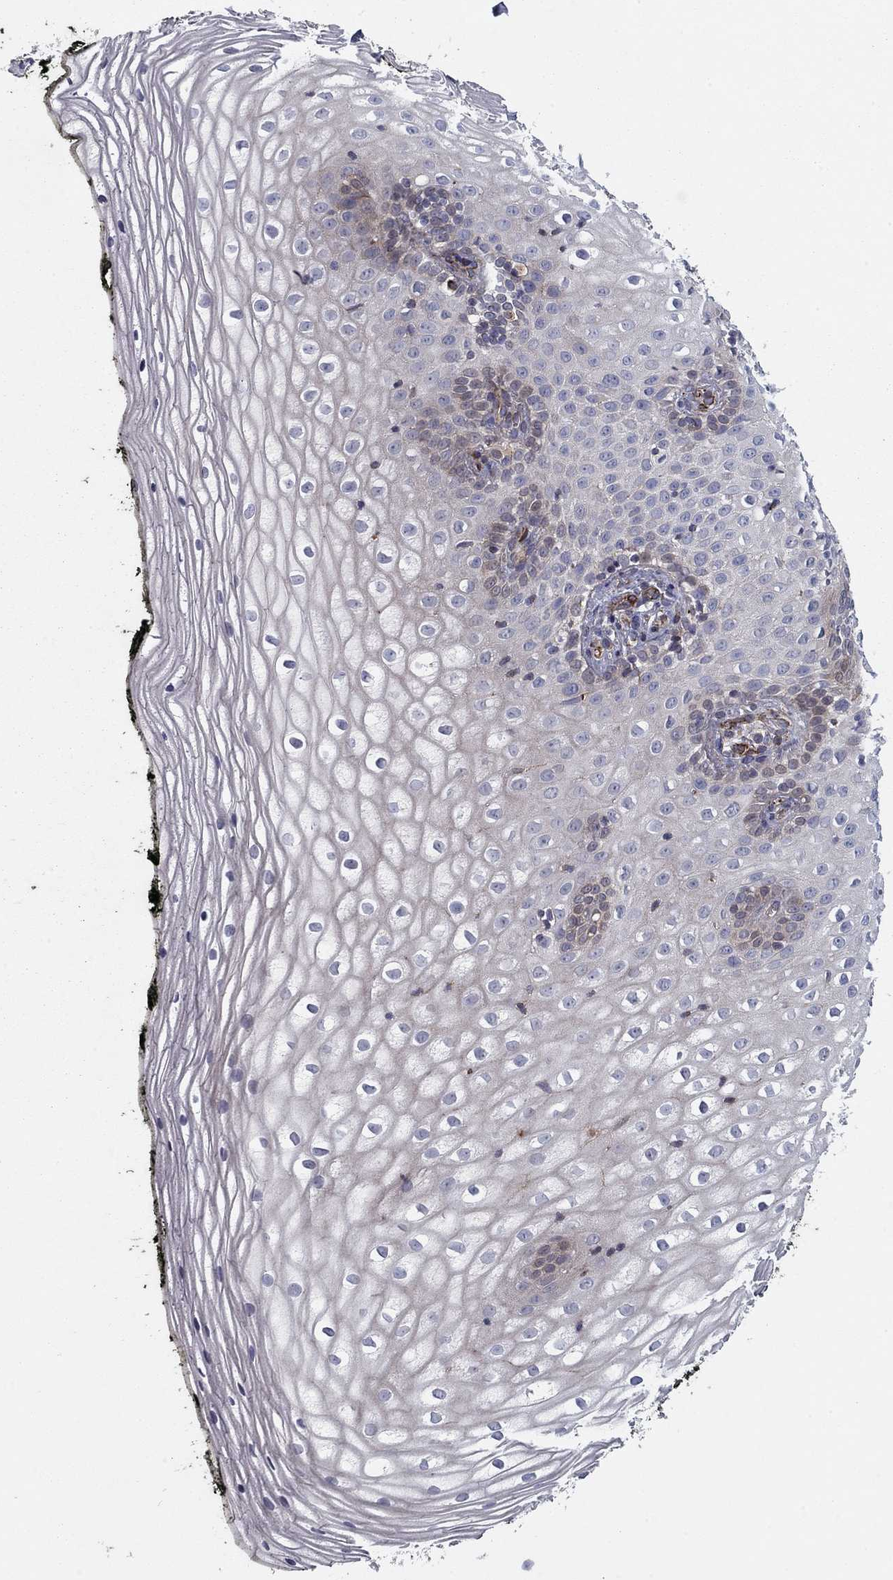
{"staining": {"intensity": "negative", "quantity": "none", "location": "none"}, "tissue": "vagina", "cell_type": "Squamous epithelial cells", "image_type": "normal", "snomed": [{"axis": "morphology", "description": "Normal tissue, NOS"}, {"axis": "topography", "description": "Vagina"}], "caption": "High power microscopy image of an immunohistochemistry histopathology image of unremarkable vagina, revealing no significant positivity in squamous epithelial cells. (DAB (3,3'-diaminobenzidine) IHC visualized using brightfield microscopy, high magnification).", "gene": "CLSTN1", "patient": {"sex": "female", "age": 47}}